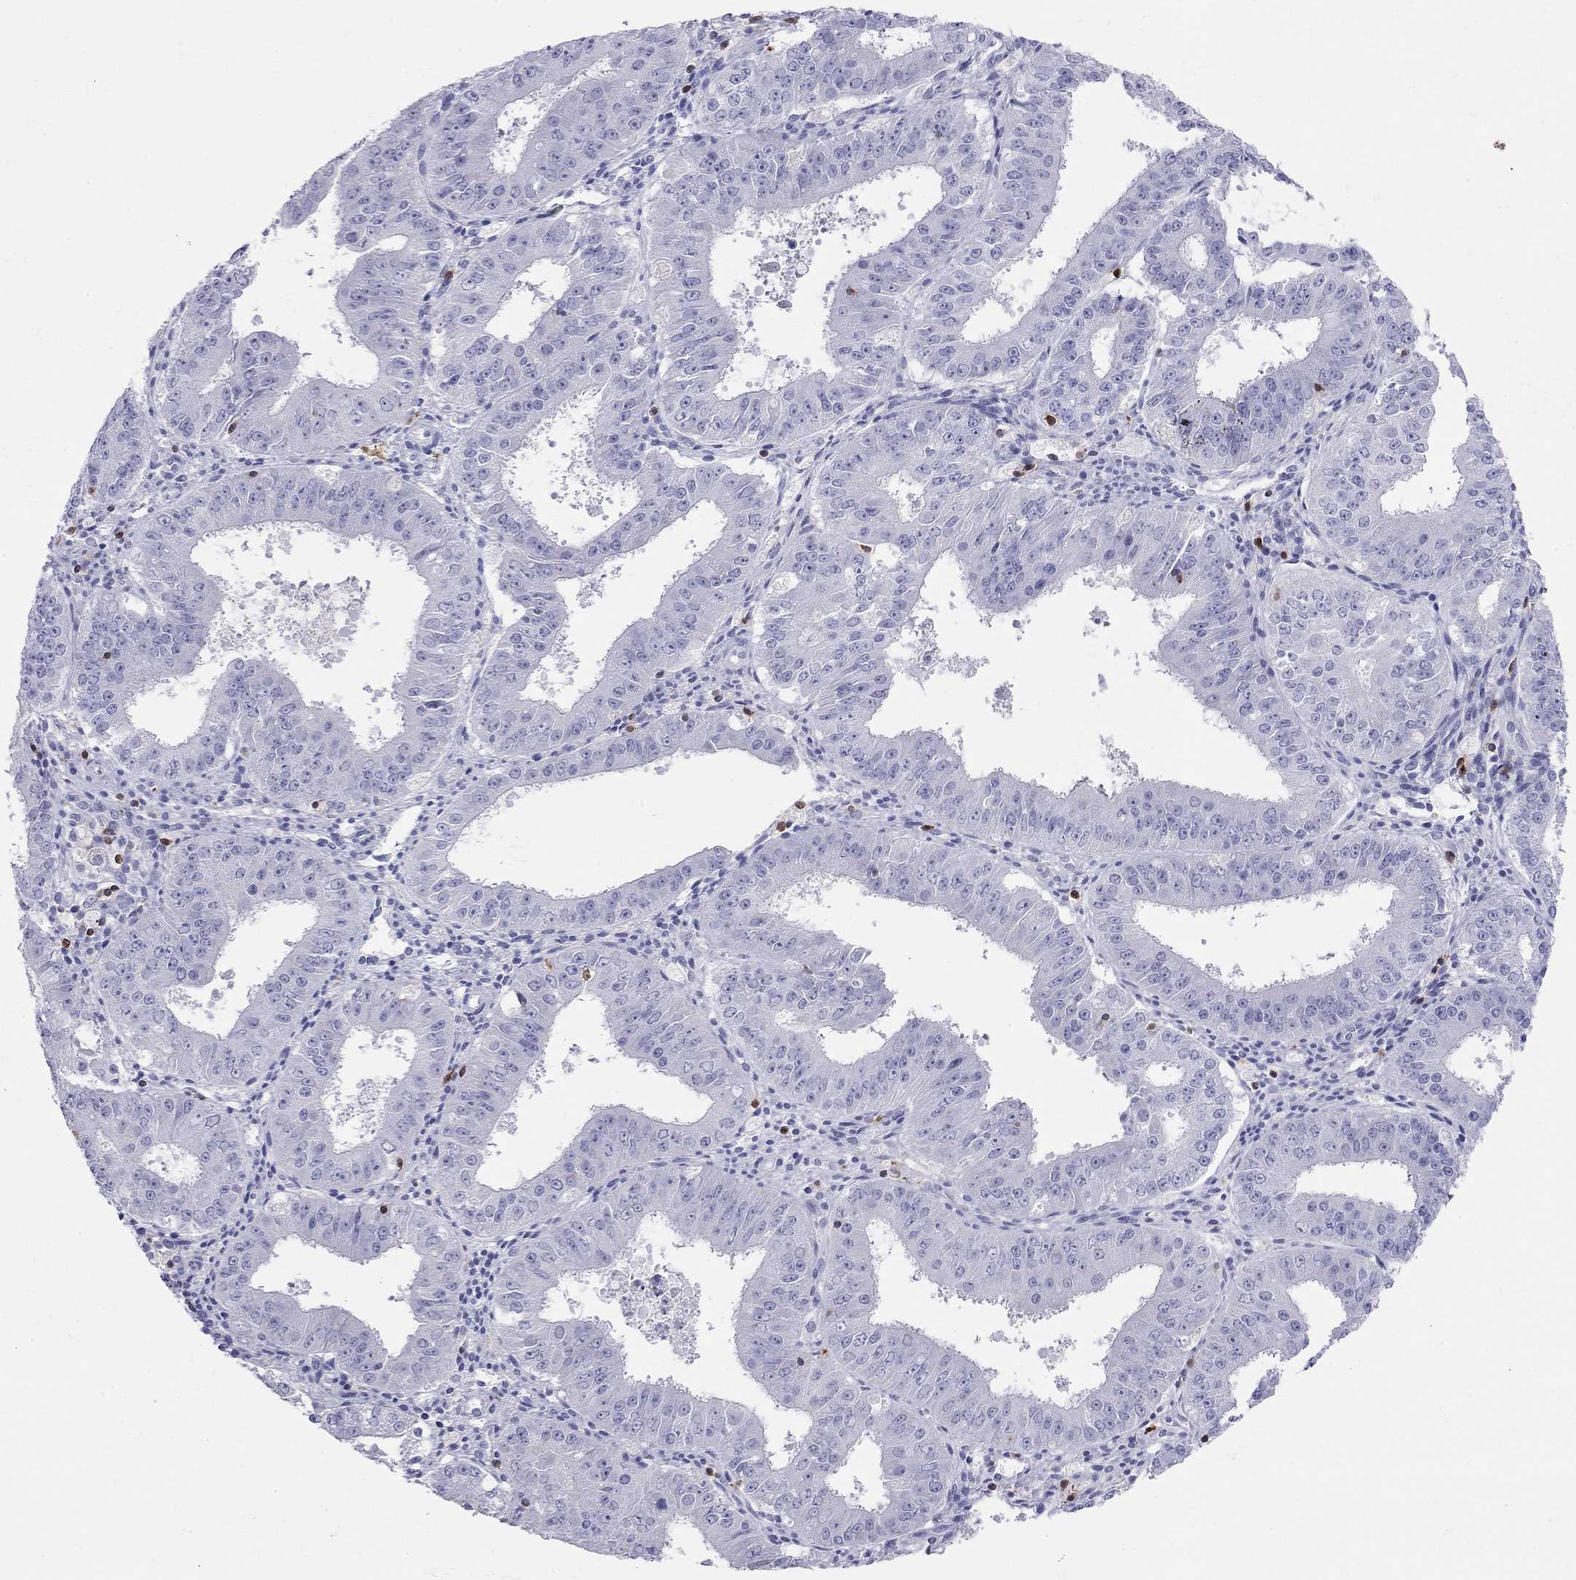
{"staining": {"intensity": "negative", "quantity": "none", "location": "none"}, "tissue": "ovarian cancer", "cell_type": "Tumor cells", "image_type": "cancer", "snomed": [{"axis": "morphology", "description": "Carcinoma, endometroid"}, {"axis": "topography", "description": "Ovary"}], "caption": "Protein analysis of ovarian cancer shows no significant expression in tumor cells.", "gene": "SH2D2A", "patient": {"sex": "female", "age": 42}}